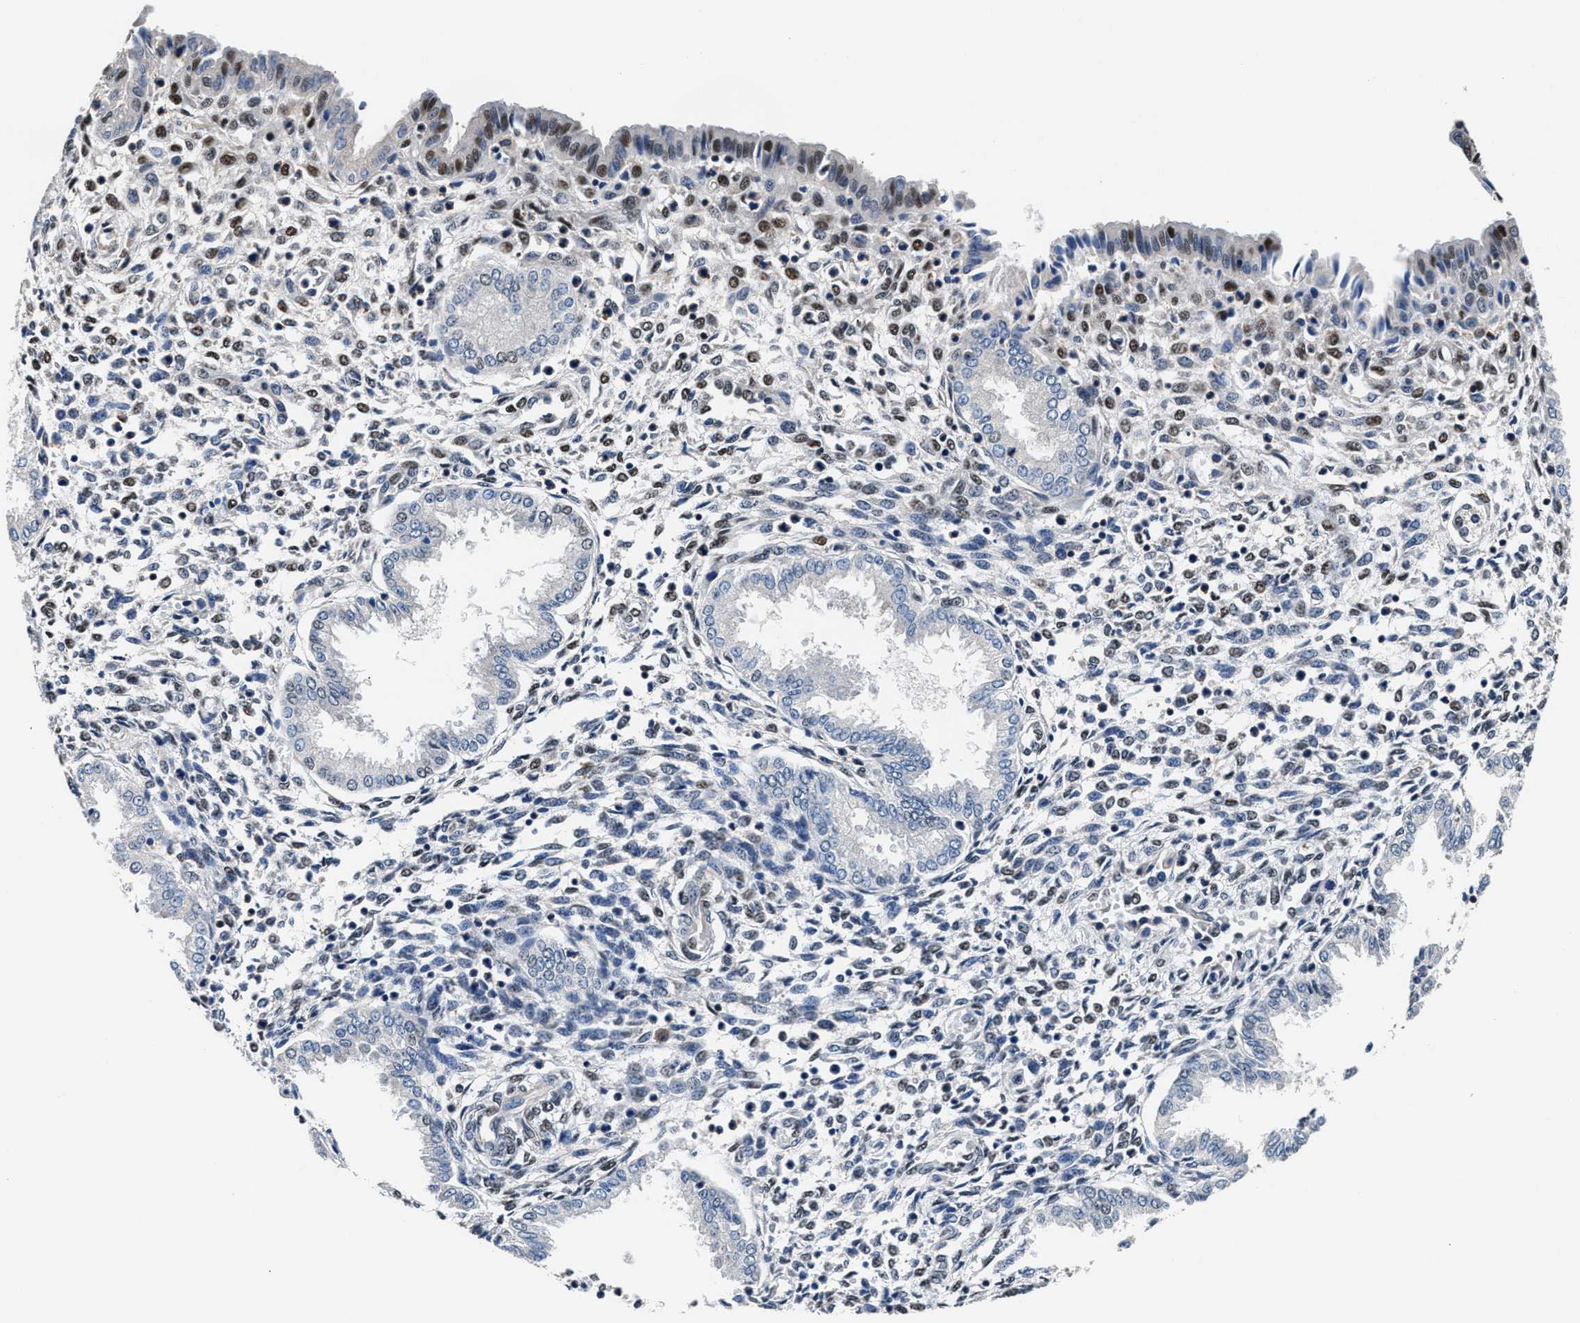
{"staining": {"intensity": "weak", "quantity": "<25%", "location": "nuclear"}, "tissue": "endometrium", "cell_type": "Cells in endometrial stroma", "image_type": "normal", "snomed": [{"axis": "morphology", "description": "Normal tissue, NOS"}, {"axis": "topography", "description": "Endometrium"}], "caption": "IHC of normal endometrium exhibits no positivity in cells in endometrial stroma. (DAB (3,3'-diaminobenzidine) immunohistochemistry (IHC), high magnification).", "gene": "USP16", "patient": {"sex": "female", "age": 33}}